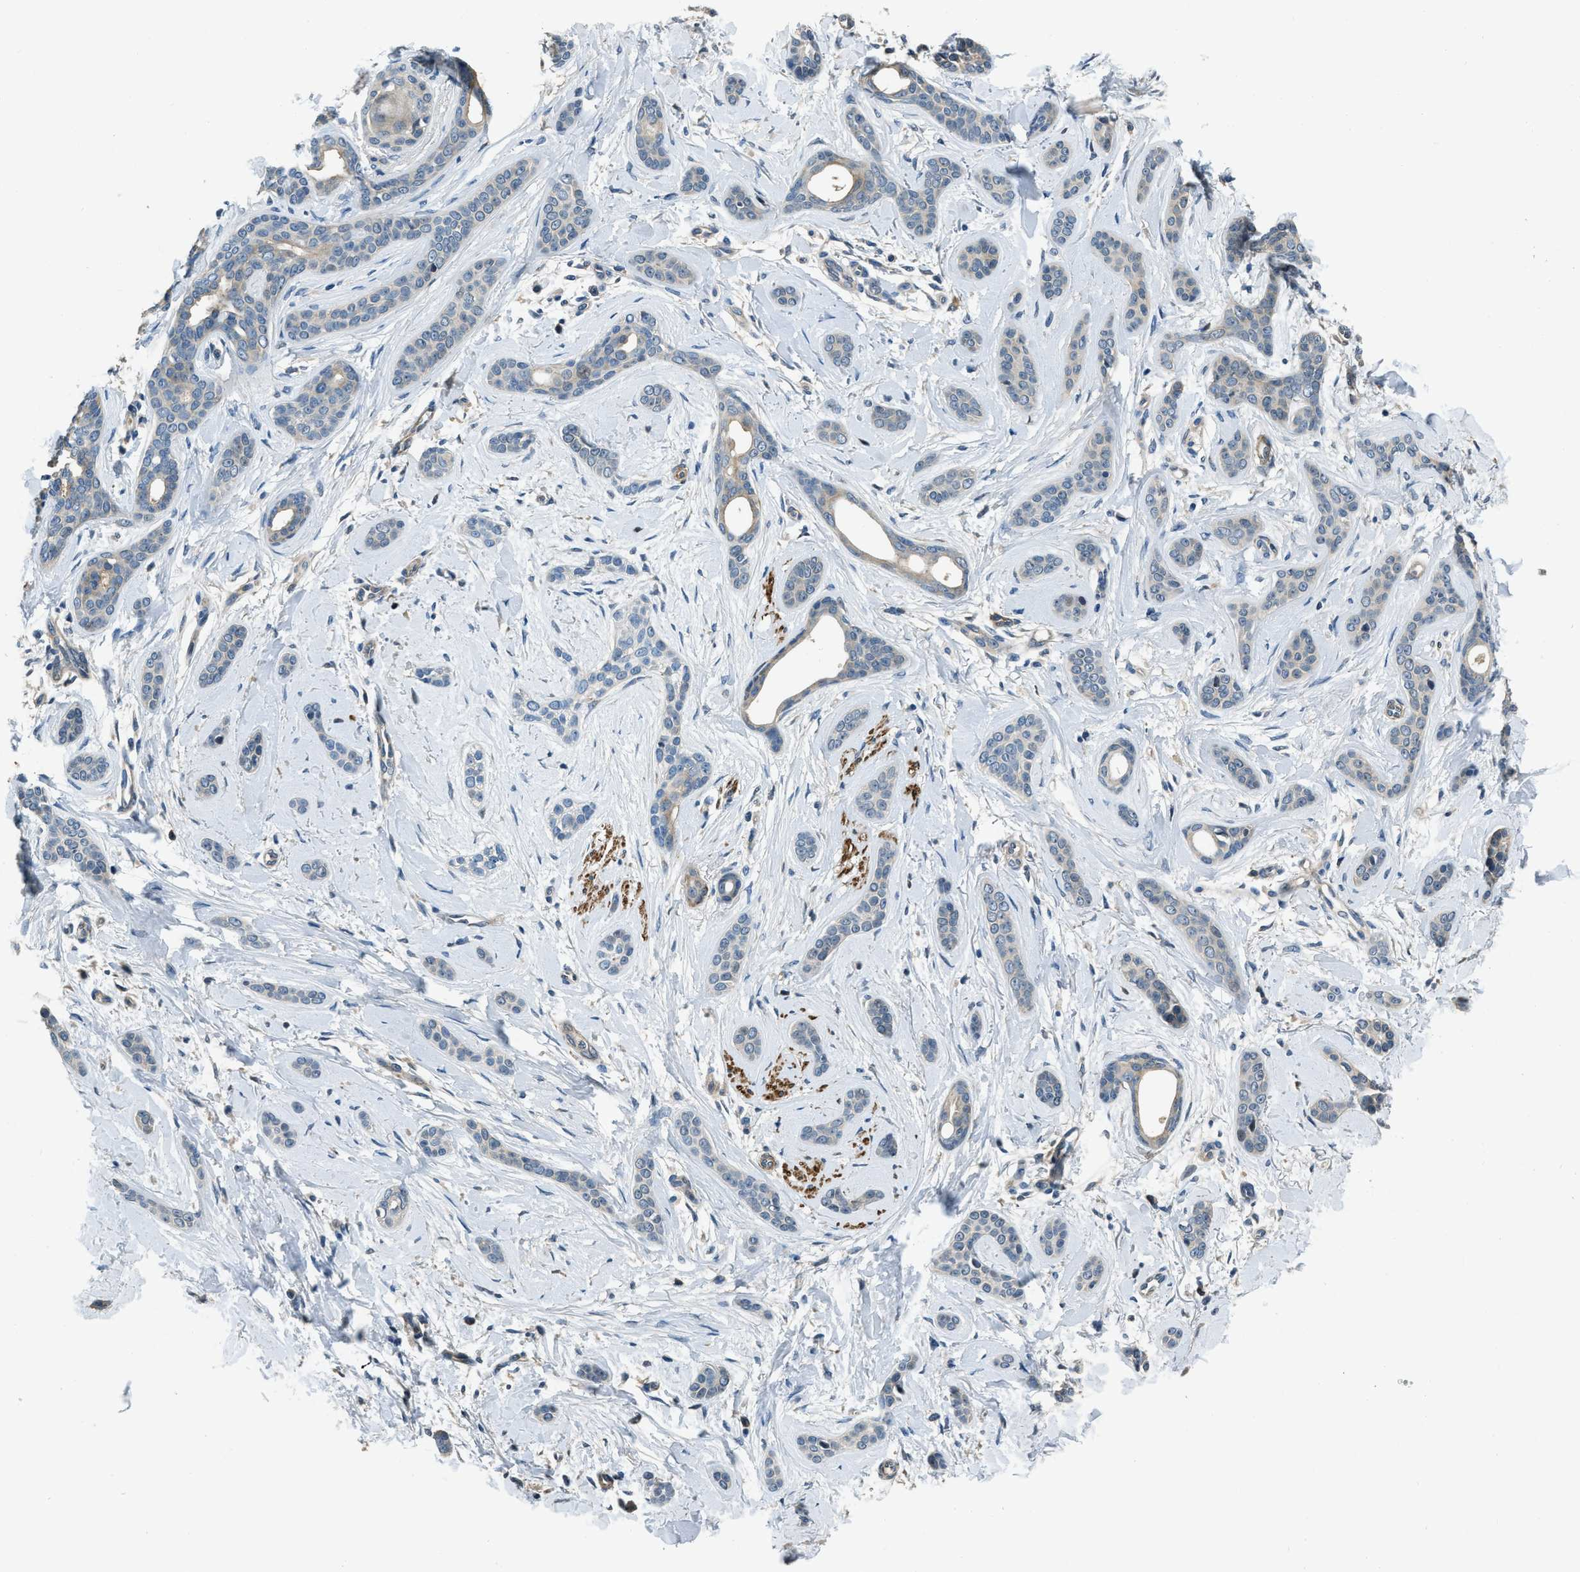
{"staining": {"intensity": "negative", "quantity": "none", "location": "none"}, "tissue": "skin cancer", "cell_type": "Tumor cells", "image_type": "cancer", "snomed": [{"axis": "morphology", "description": "Basal cell carcinoma"}, {"axis": "morphology", "description": "Adnexal tumor, benign"}, {"axis": "topography", "description": "Skin"}], "caption": "There is no significant expression in tumor cells of basal cell carcinoma (skin).", "gene": "NUDCD3", "patient": {"sex": "female", "age": 42}}